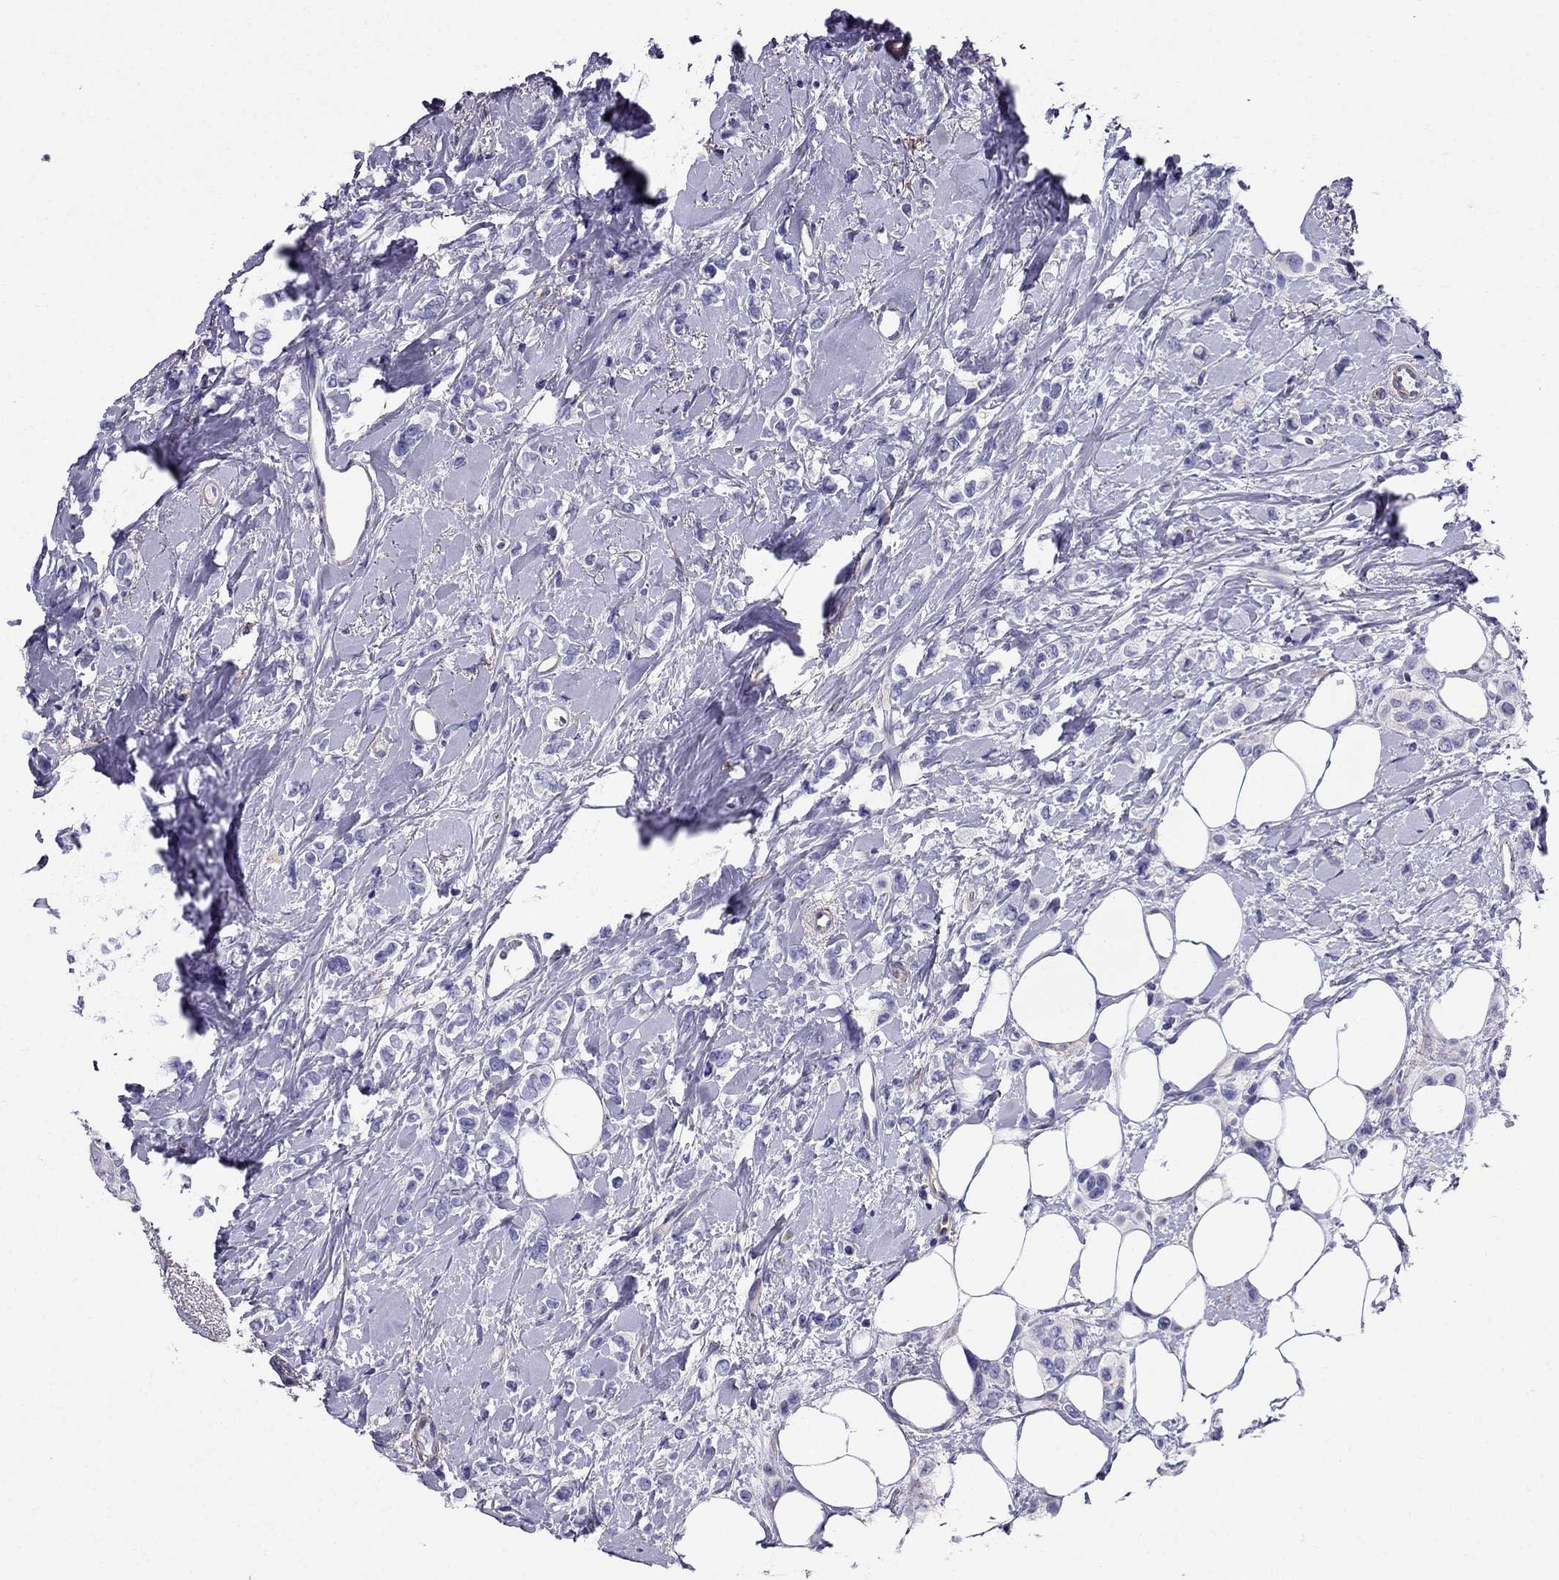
{"staining": {"intensity": "negative", "quantity": "none", "location": "none"}, "tissue": "breast cancer", "cell_type": "Tumor cells", "image_type": "cancer", "snomed": [{"axis": "morphology", "description": "Lobular carcinoma"}, {"axis": "topography", "description": "Breast"}], "caption": "Tumor cells show no significant protein staining in lobular carcinoma (breast). Brightfield microscopy of immunohistochemistry stained with DAB (3,3'-diaminobenzidine) (brown) and hematoxylin (blue), captured at high magnification.", "gene": "GPR50", "patient": {"sex": "female", "age": 66}}